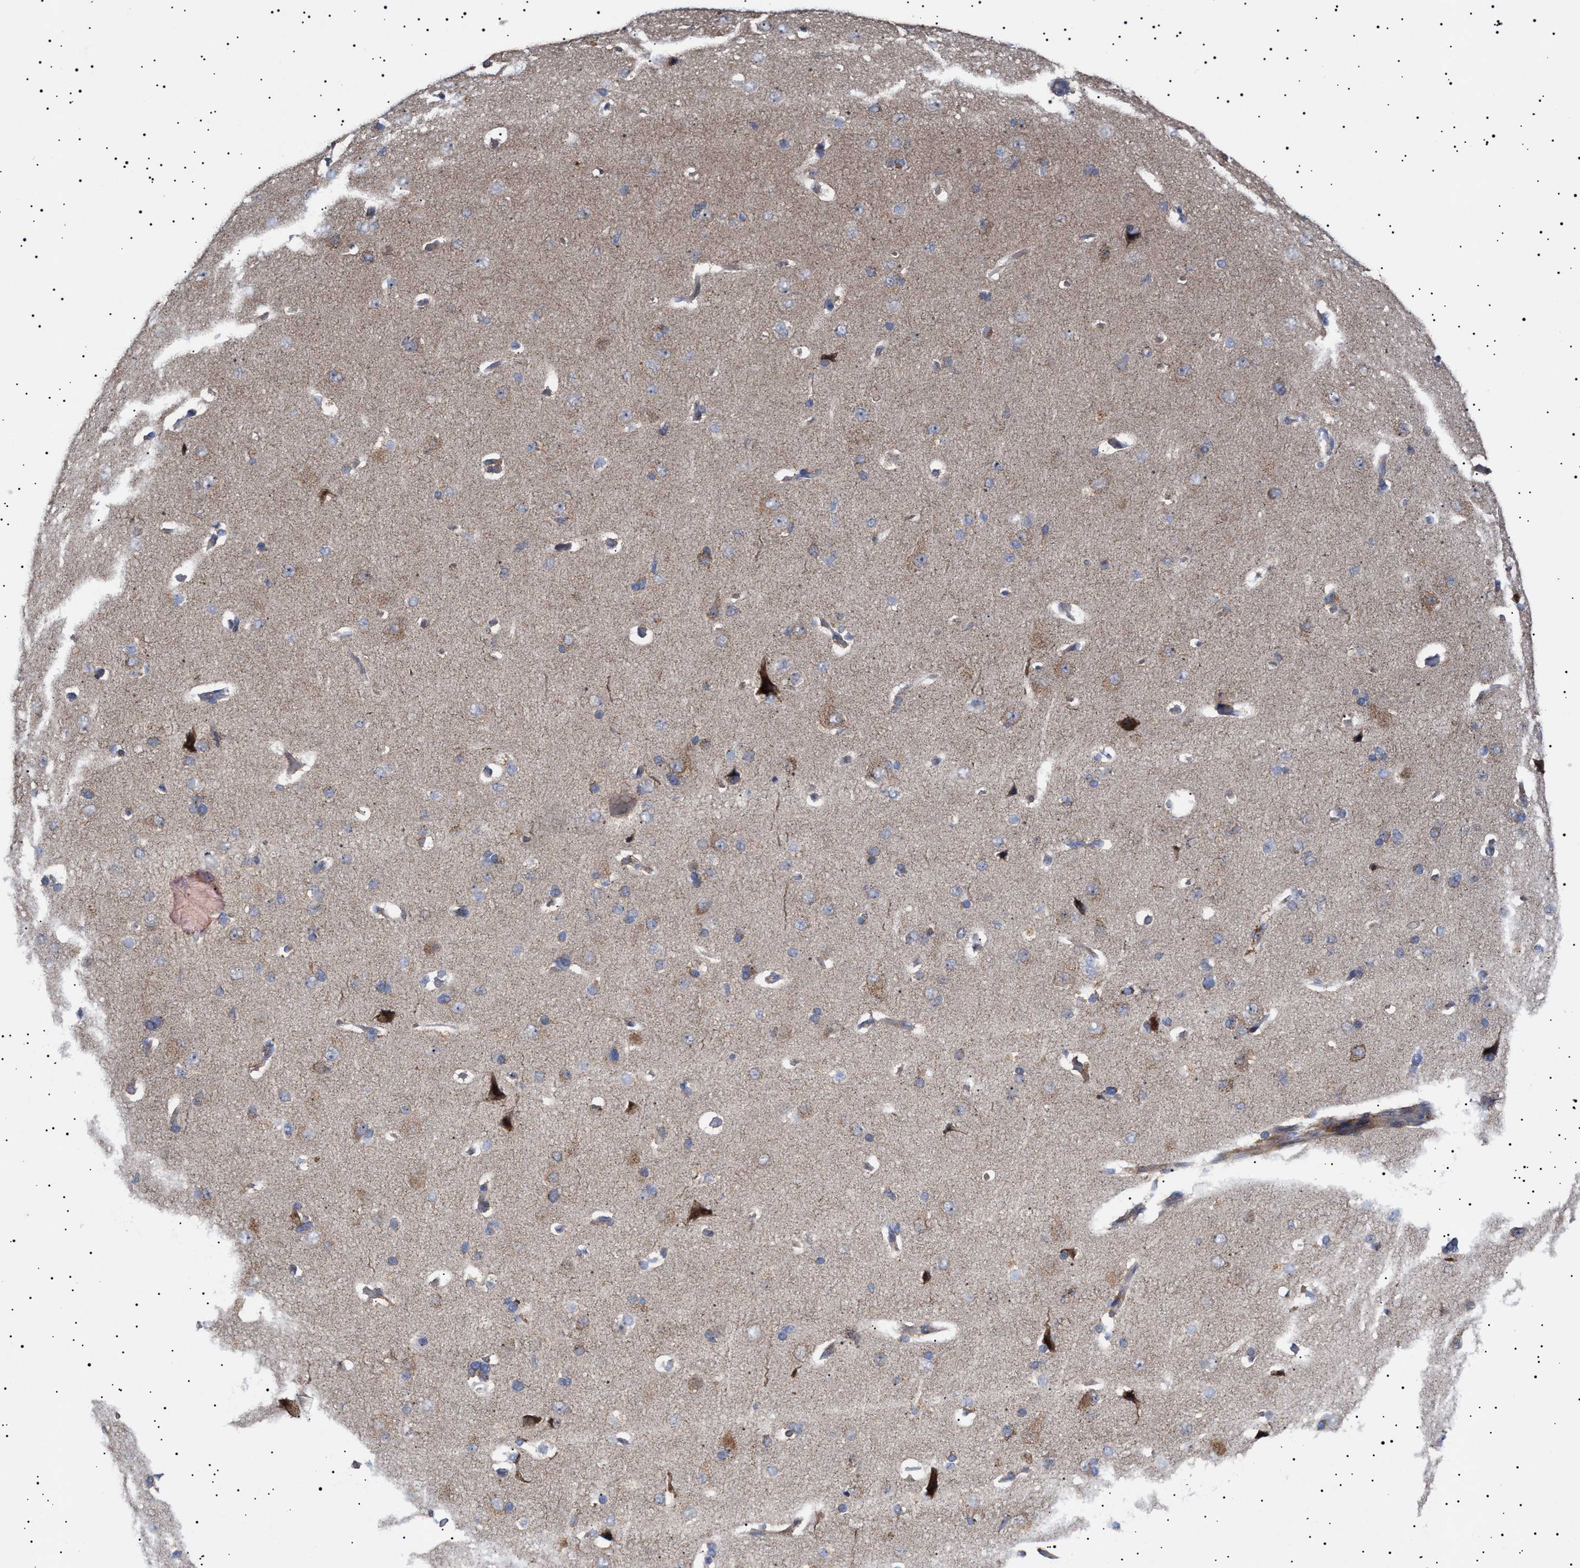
{"staining": {"intensity": "weak", "quantity": "25%-75%", "location": "cytoplasmic/membranous"}, "tissue": "cerebral cortex", "cell_type": "Endothelial cells", "image_type": "normal", "snomed": [{"axis": "morphology", "description": "Normal tissue, NOS"}, {"axis": "topography", "description": "Cerebral cortex"}], "caption": "Immunohistochemistry (DAB (3,3'-diaminobenzidine)) staining of normal cerebral cortex exhibits weak cytoplasmic/membranous protein expression in about 25%-75% of endothelial cells. The staining is performed using DAB (3,3'-diaminobenzidine) brown chromogen to label protein expression. The nuclei are counter-stained blue using hematoxylin.", "gene": "MRPL10", "patient": {"sex": "male", "age": 62}}